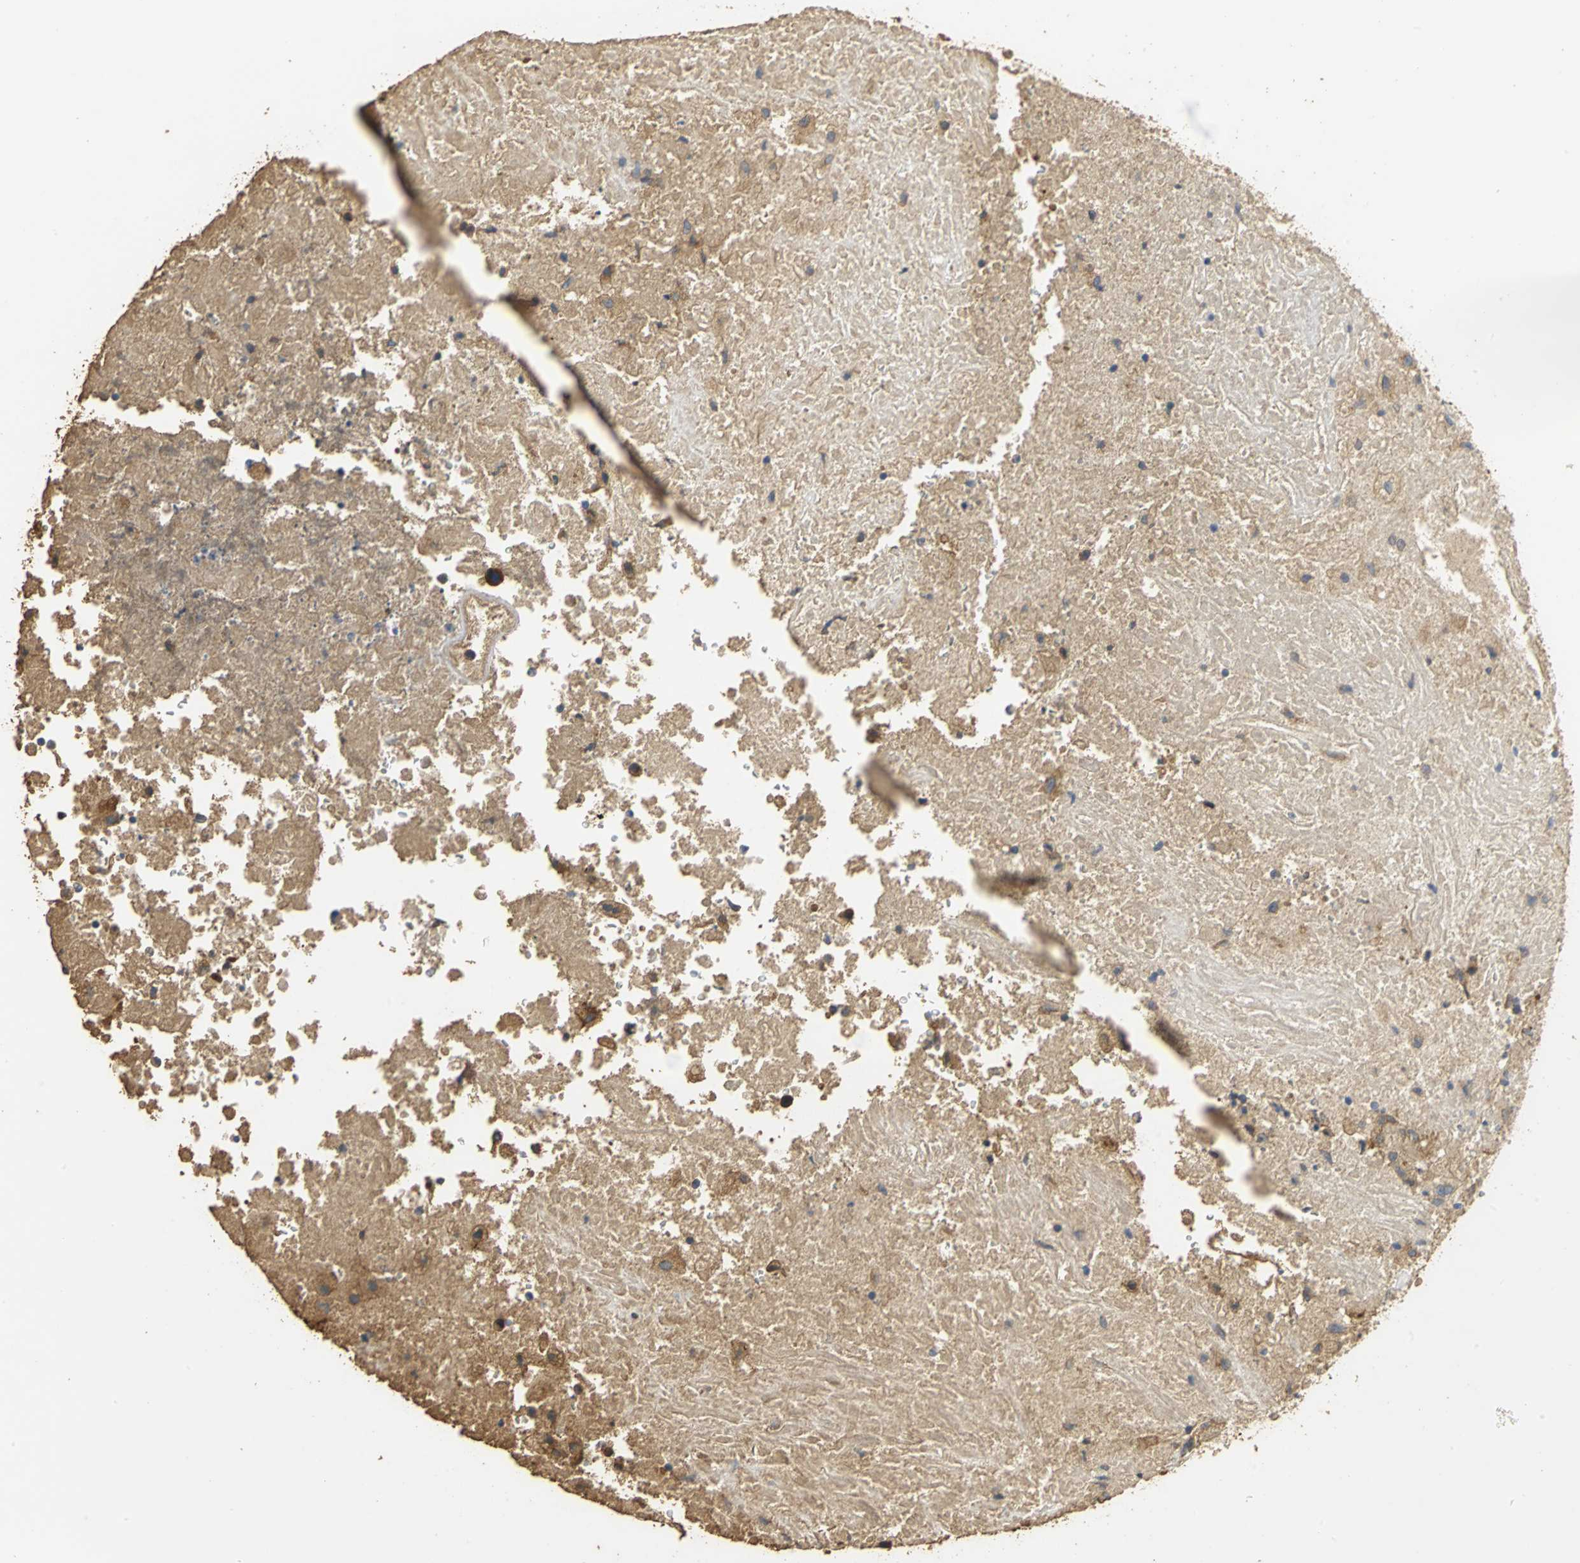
{"staining": {"intensity": "moderate", "quantity": ">75%", "location": "cytoplasmic/membranous"}, "tissue": "testis cancer", "cell_type": "Tumor cells", "image_type": "cancer", "snomed": [{"axis": "morphology", "description": "Necrosis, NOS"}, {"axis": "morphology", "description": "Carcinoma, Embryonal, NOS"}, {"axis": "topography", "description": "Testis"}], "caption": "Immunohistochemistry photomicrograph of human embryonal carcinoma (testis) stained for a protein (brown), which shows medium levels of moderate cytoplasmic/membranous expression in approximately >75% of tumor cells.", "gene": "ACSL4", "patient": {"sex": "male", "age": 19}}